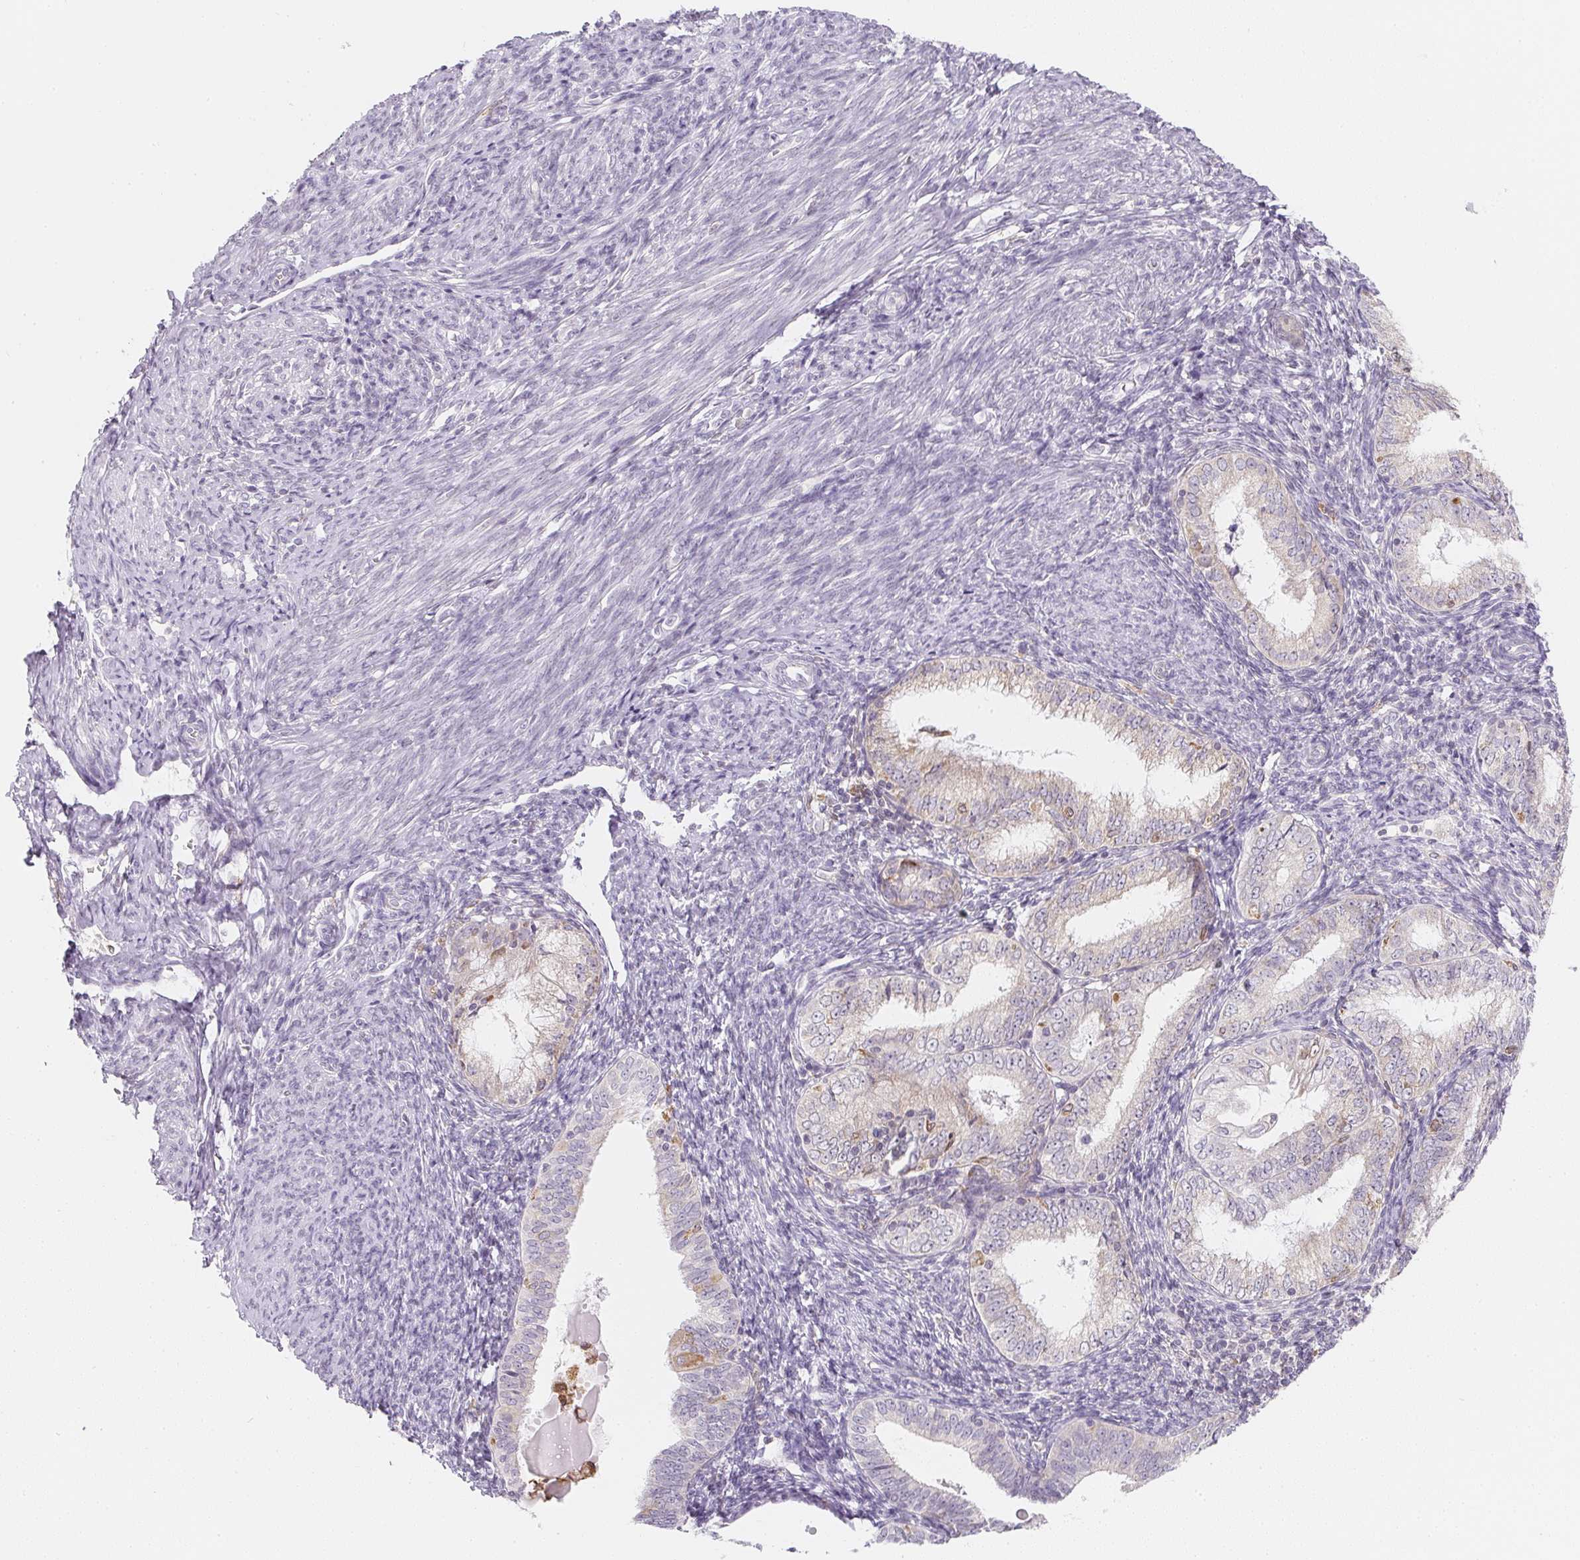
{"staining": {"intensity": "negative", "quantity": "none", "location": "none"}, "tissue": "endometrial cancer", "cell_type": "Tumor cells", "image_type": "cancer", "snomed": [{"axis": "morphology", "description": "Adenocarcinoma, NOS"}, {"axis": "topography", "description": "Endometrium"}], "caption": "There is no significant staining in tumor cells of endometrial adenocarcinoma.", "gene": "SOAT1", "patient": {"sex": "female", "age": 55}}